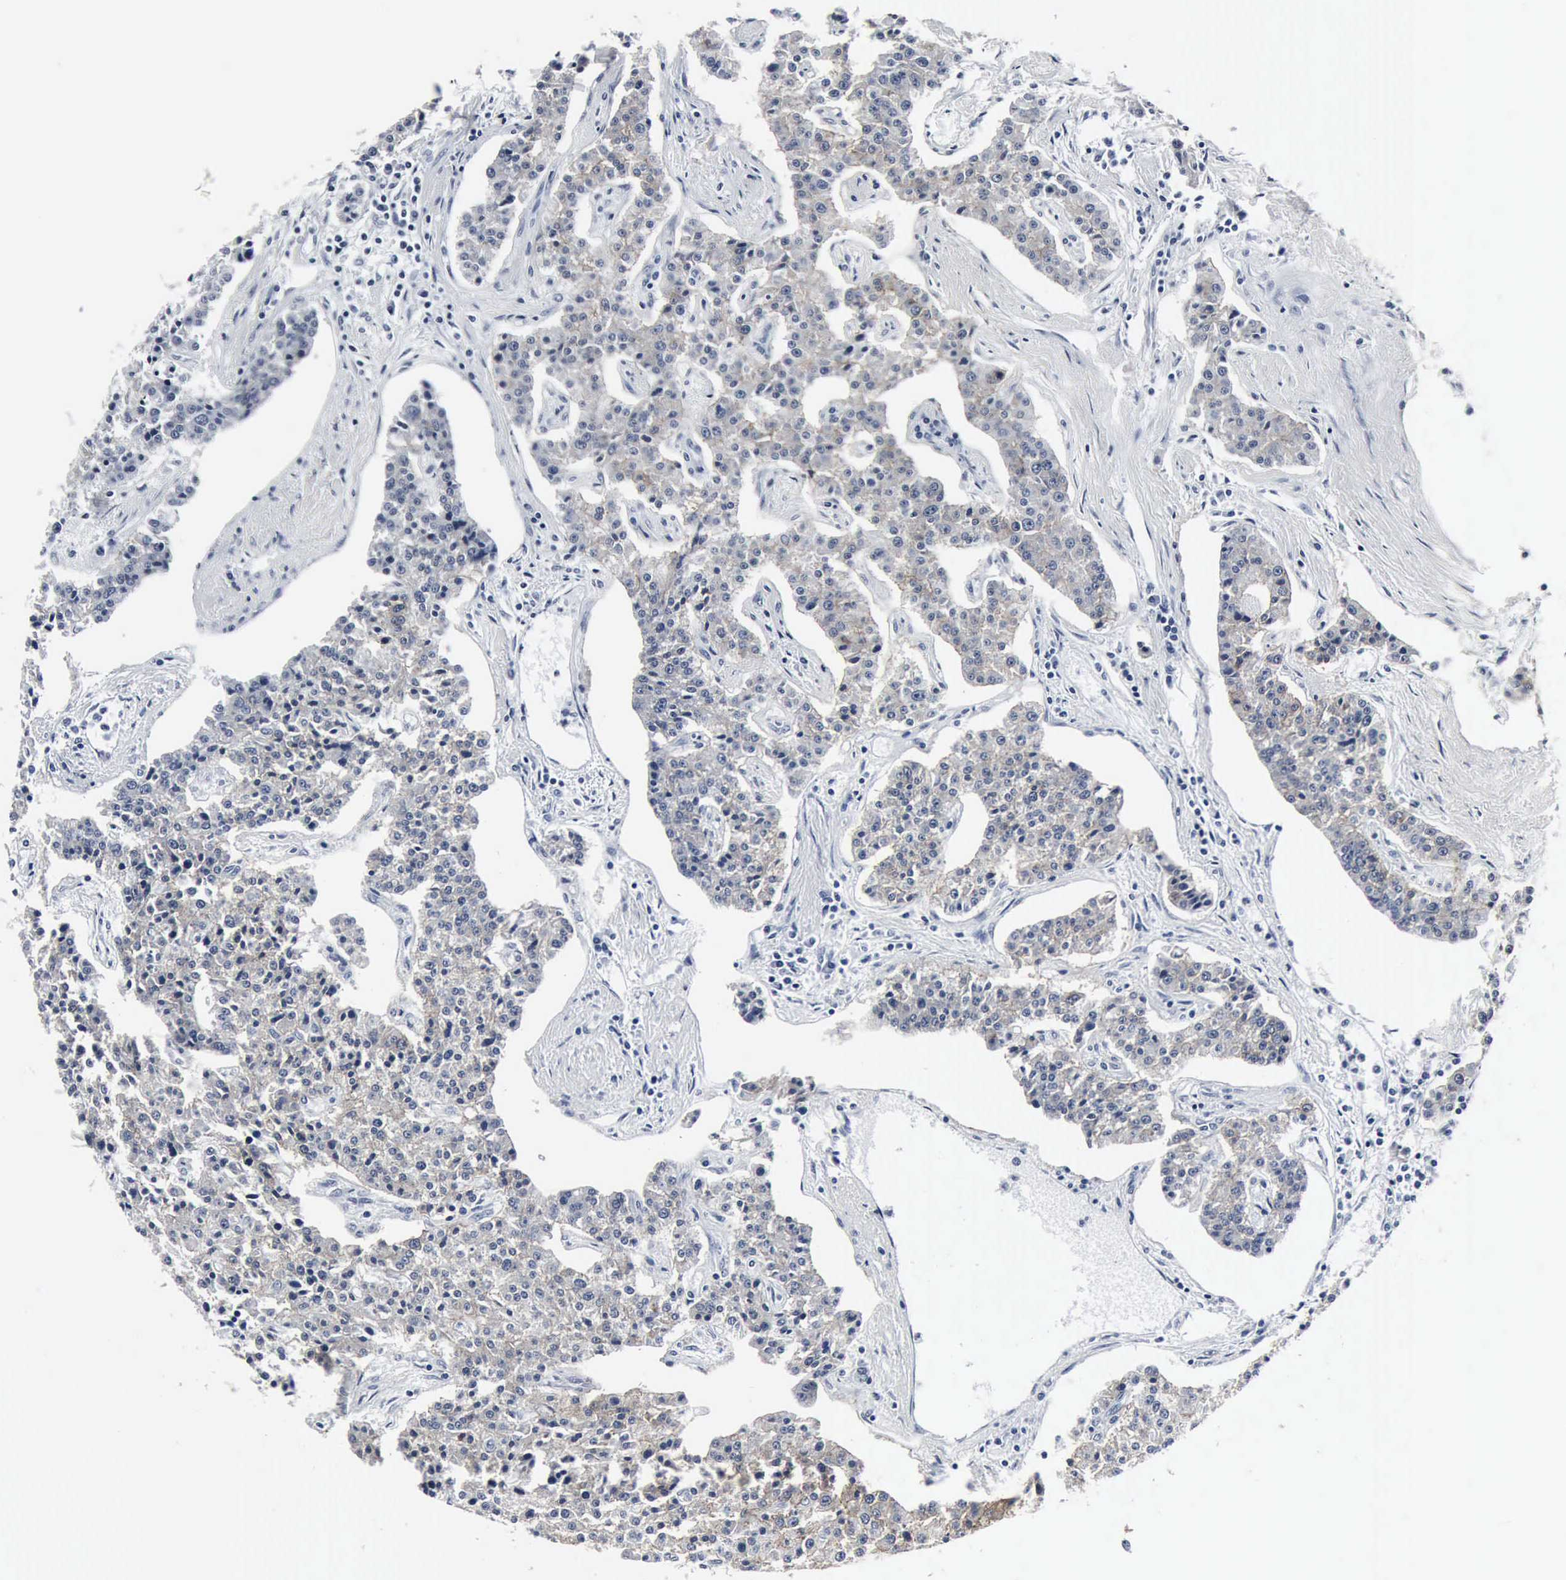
{"staining": {"intensity": "weak", "quantity": "25%-75%", "location": "cytoplasmic/membranous"}, "tissue": "carcinoid", "cell_type": "Tumor cells", "image_type": "cancer", "snomed": [{"axis": "morphology", "description": "Carcinoid, malignant, NOS"}, {"axis": "topography", "description": "Stomach"}], "caption": "Weak cytoplasmic/membranous protein staining is present in about 25%-75% of tumor cells in carcinoid (malignant).", "gene": "SNAP25", "patient": {"sex": "female", "age": 76}}